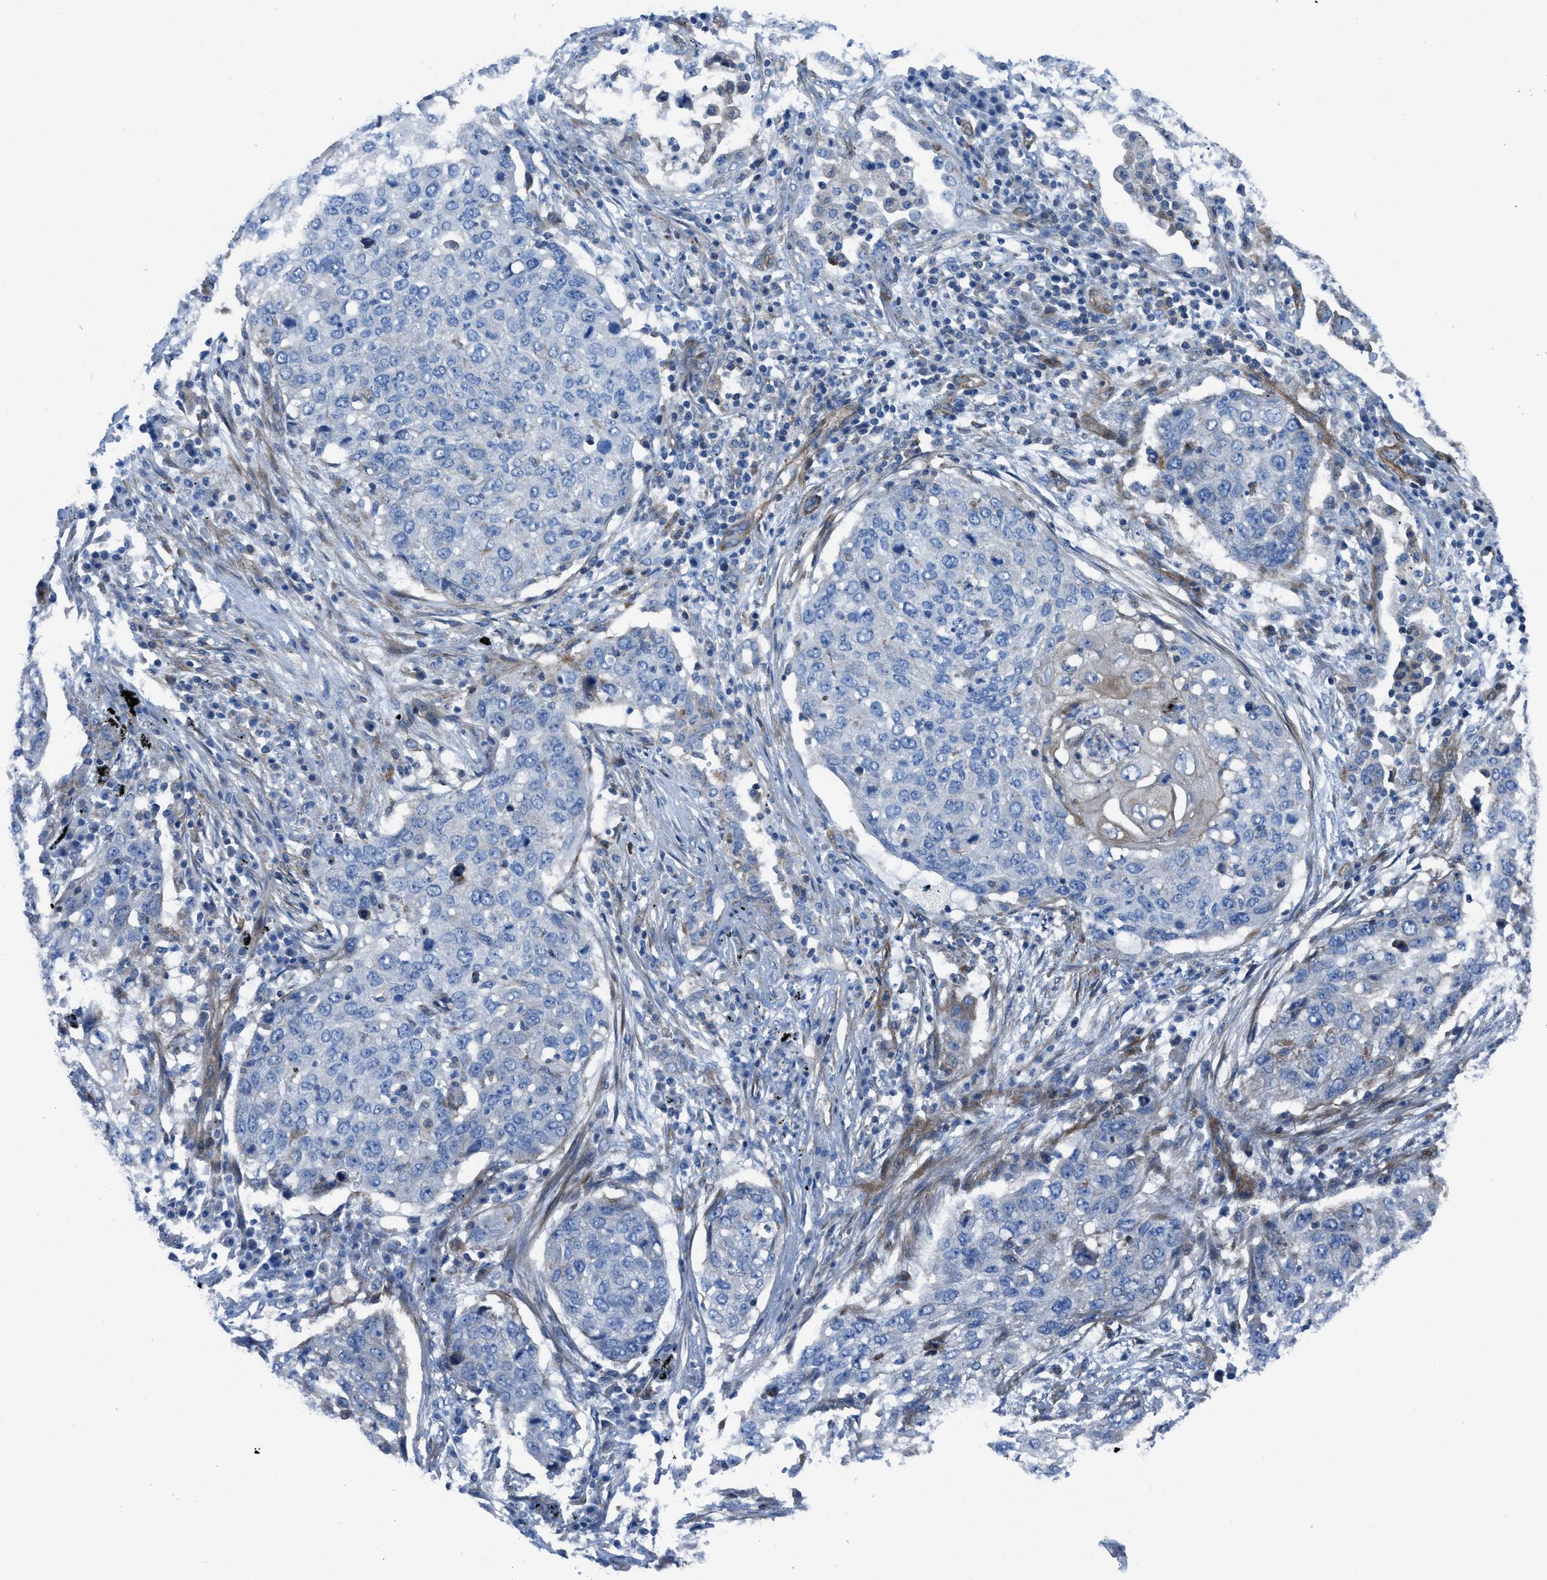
{"staining": {"intensity": "negative", "quantity": "none", "location": "none"}, "tissue": "lung cancer", "cell_type": "Tumor cells", "image_type": "cancer", "snomed": [{"axis": "morphology", "description": "Squamous cell carcinoma, NOS"}, {"axis": "topography", "description": "Lung"}], "caption": "Lung cancer was stained to show a protein in brown. There is no significant positivity in tumor cells.", "gene": "KCNH7", "patient": {"sex": "female", "age": 63}}